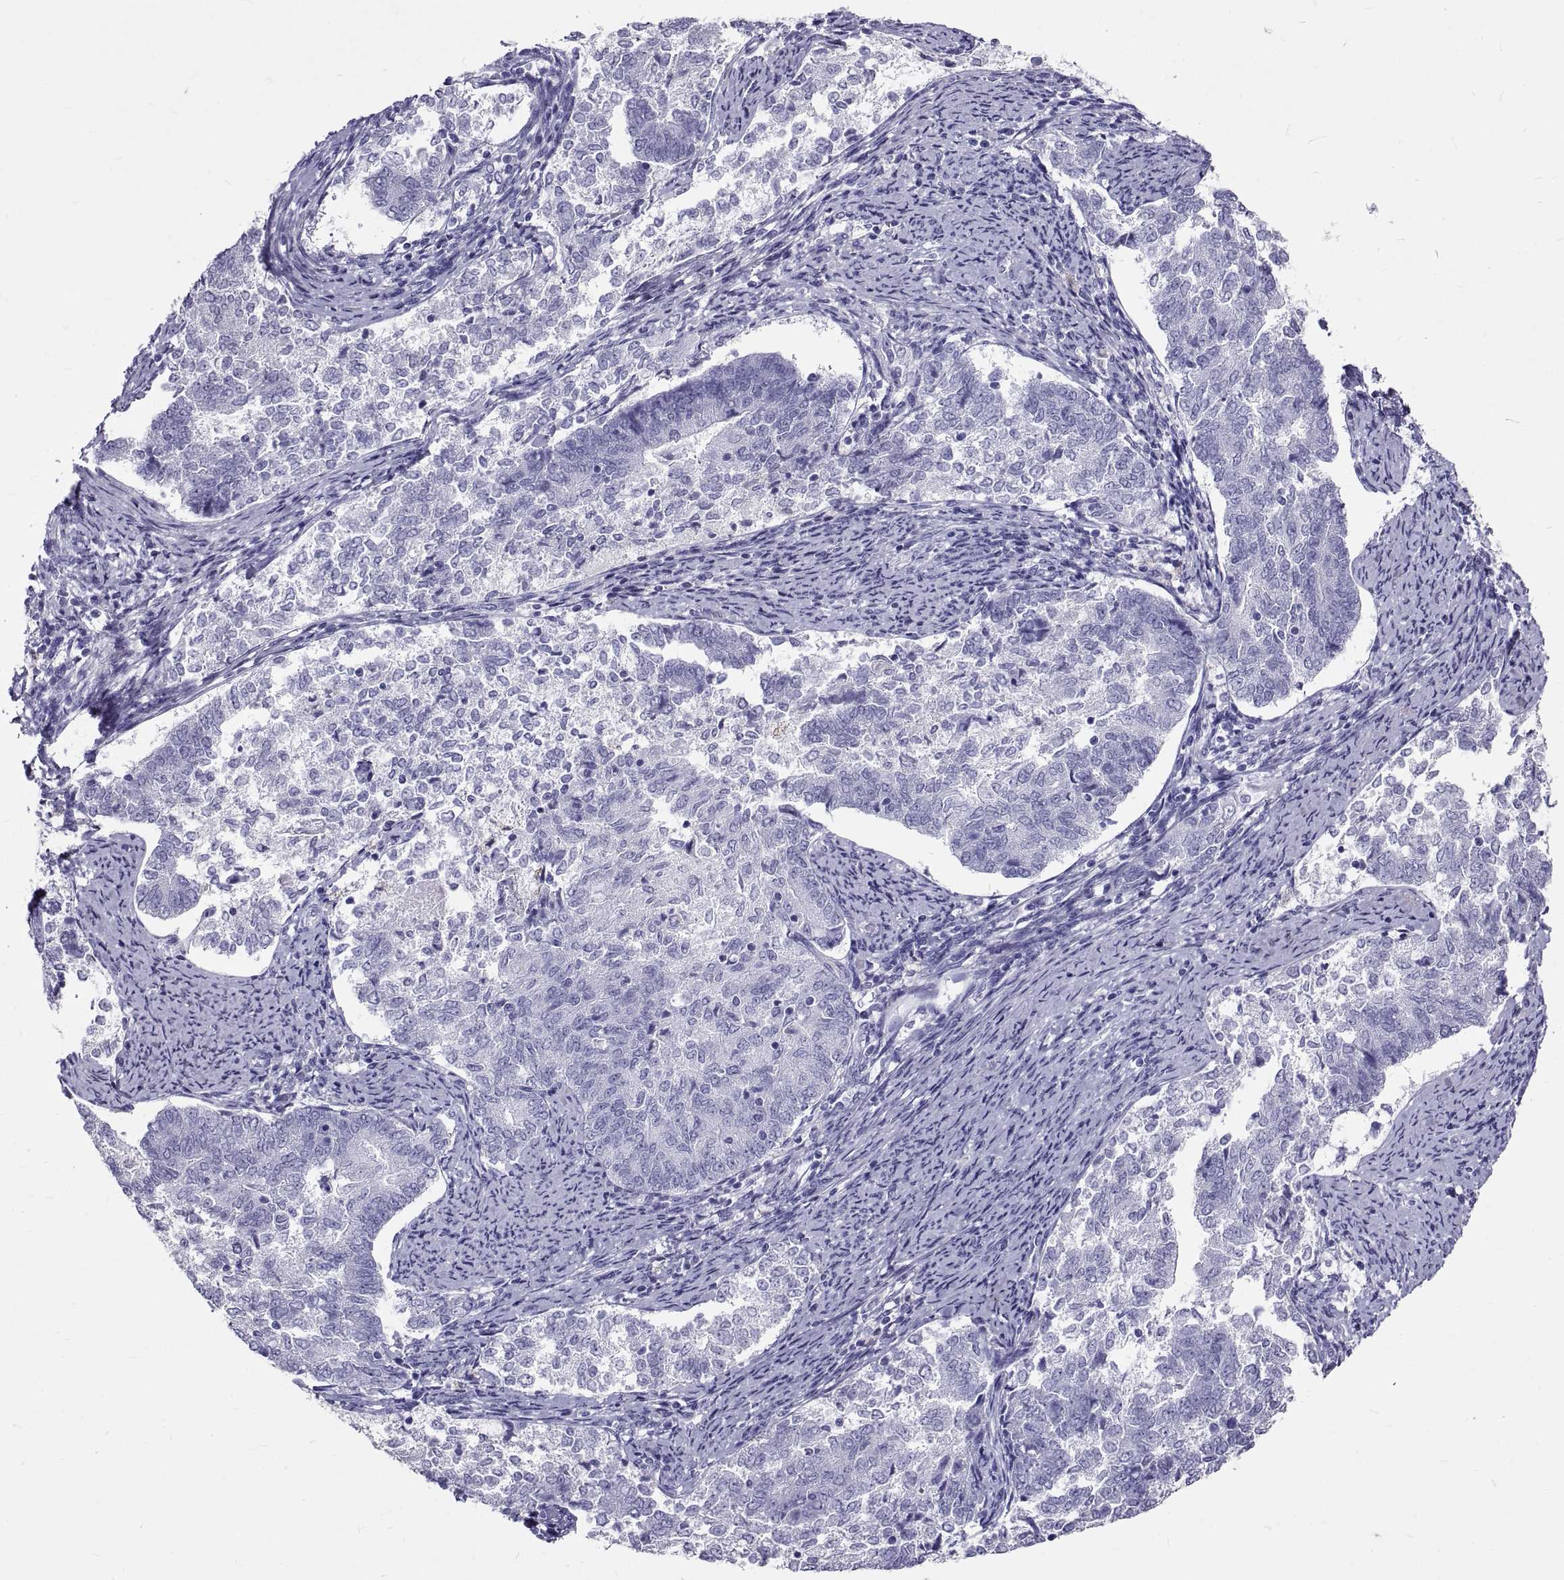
{"staining": {"intensity": "negative", "quantity": "none", "location": "none"}, "tissue": "endometrial cancer", "cell_type": "Tumor cells", "image_type": "cancer", "snomed": [{"axis": "morphology", "description": "Adenocarcinoma, NOS"}, {"axis": "topography", "description": "Endometrium"}], "caption": "High magnification brightfield microscopy of endometrial adenocarcinoma stained with DAB (brown) and counterstained with hematoxylin (blue): tumor cells show no significant expression. The staining is performed using DAB (3,3'-diaminobenzidine) brown chromogen with nuclei counter-stained in using hematoxylin.", "gene": "GNG12", "patient": {"sex": "female", "age": 65}}